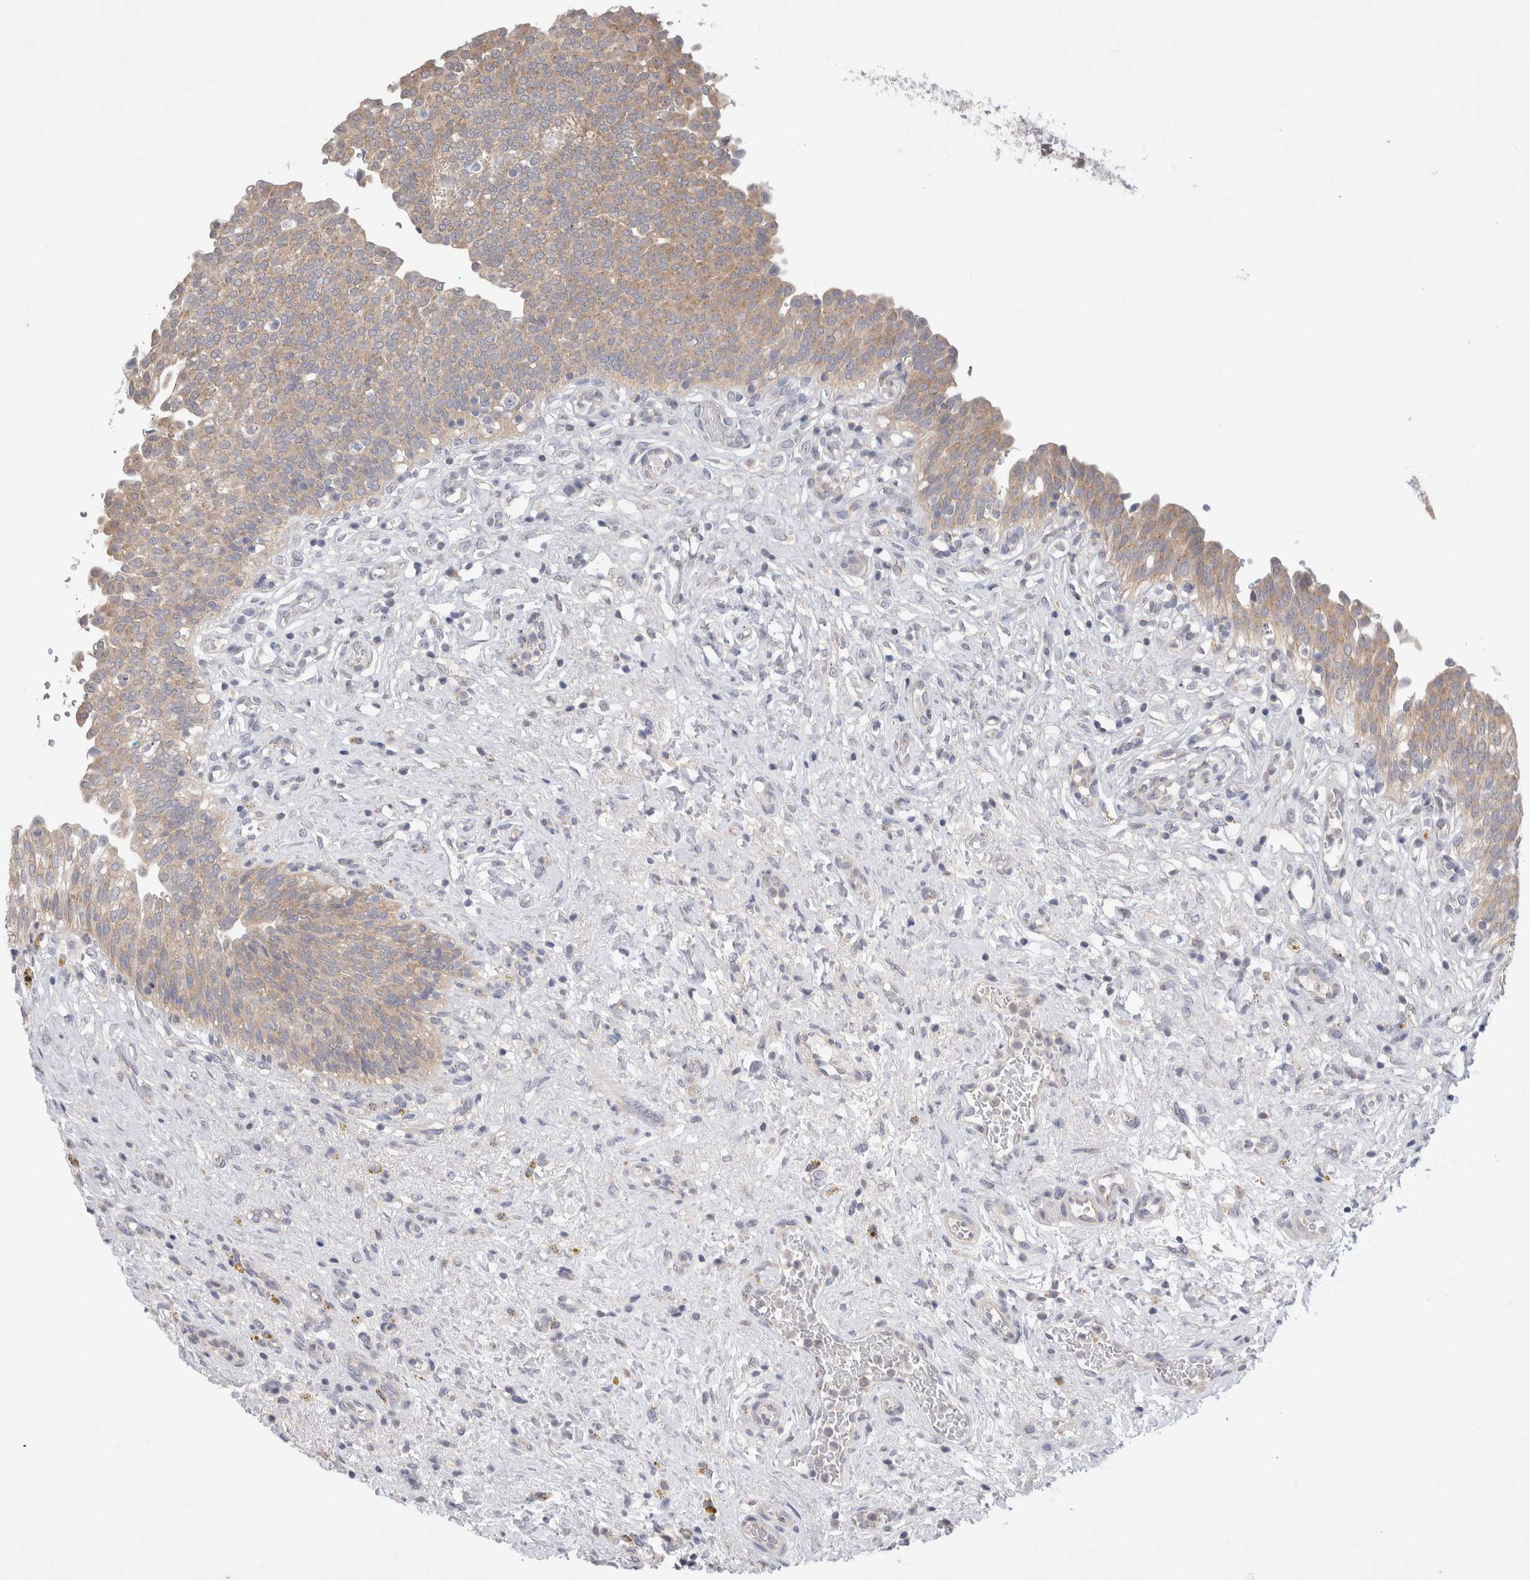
{"staining": {"intensity": "weak", "quantity": ">75%", "location": "cytoplasmic/membranous"}, "tissue": "urinary bladder", "cell_type": "Urothelial cells", "image_type": "normal", "snomed": [{"axis": "morphology", "description": "Urothelial carcinoma, High grade"}, {"axis": "topography", "description": "Urinary bladder"}], "caption": "A brown stain labels weak cytoplasmic/membranous expression of a protein in urothelial cells of unremarkable urinary bladder.", "gene": "IFT74", "patient": {"sex": "male", "age": 46}}